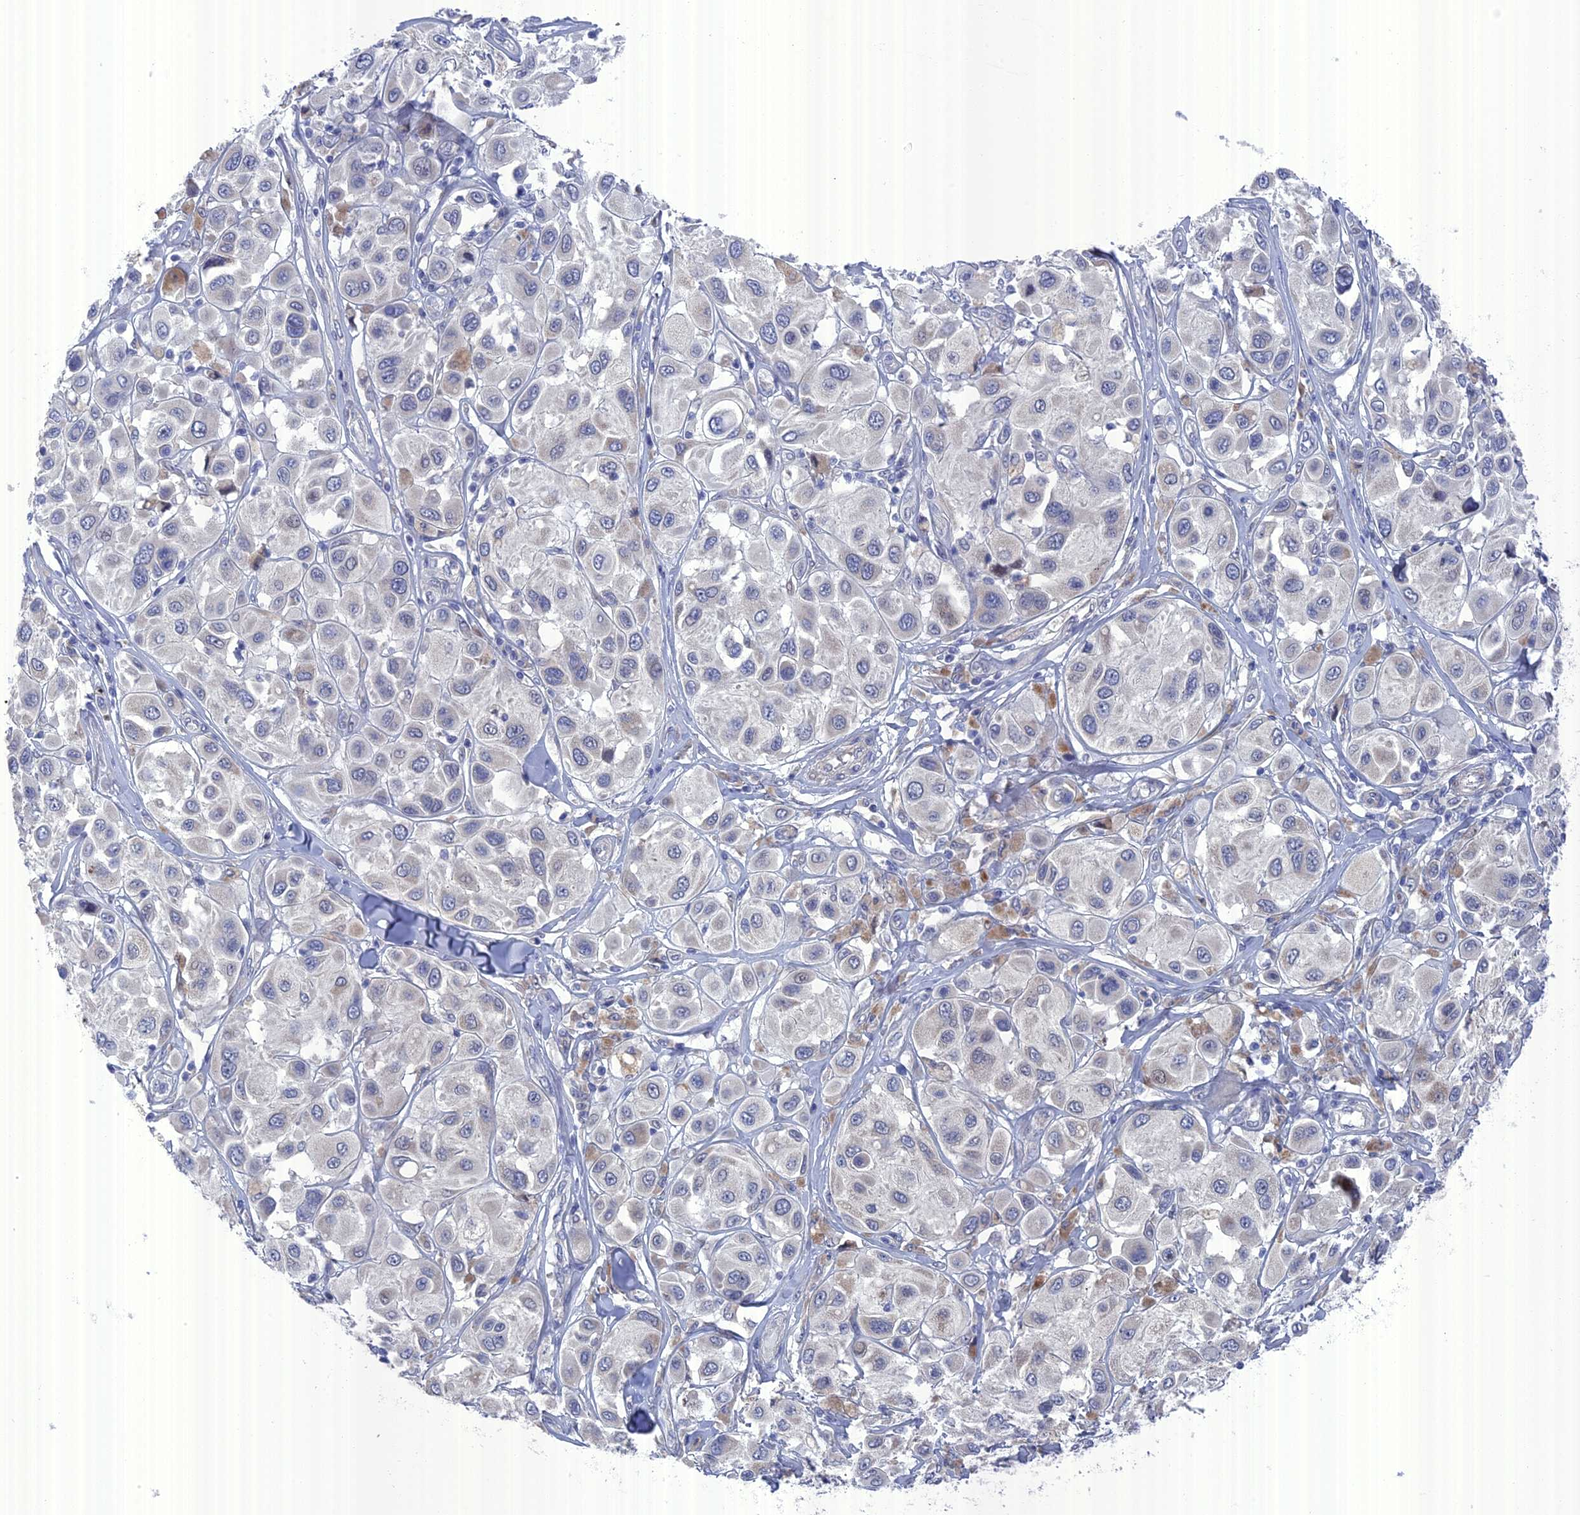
{"staining": {"intensity": "negative", "quantity": "none", "location": "none"}, "tissue": "melanoma", "cell_type": "Tumor cells", "image_type": "cancer", "snomed": [{"axis": "morphology", "description": "Malignant melanoma, Metastatic site"}, {"axis": "topography", "description": "Skin"}], "caption": "A high-resolution image shows IHC staining of malignant melanoma (metastatic site), which shows no significant expression in tumor cells. (DAB (3,3'-diaminobenzidine) IHC visualized using brightfield microscopy, high magnification).", "gene": "TMEM161A", "patient": {"sex": "male", "age": 41}}